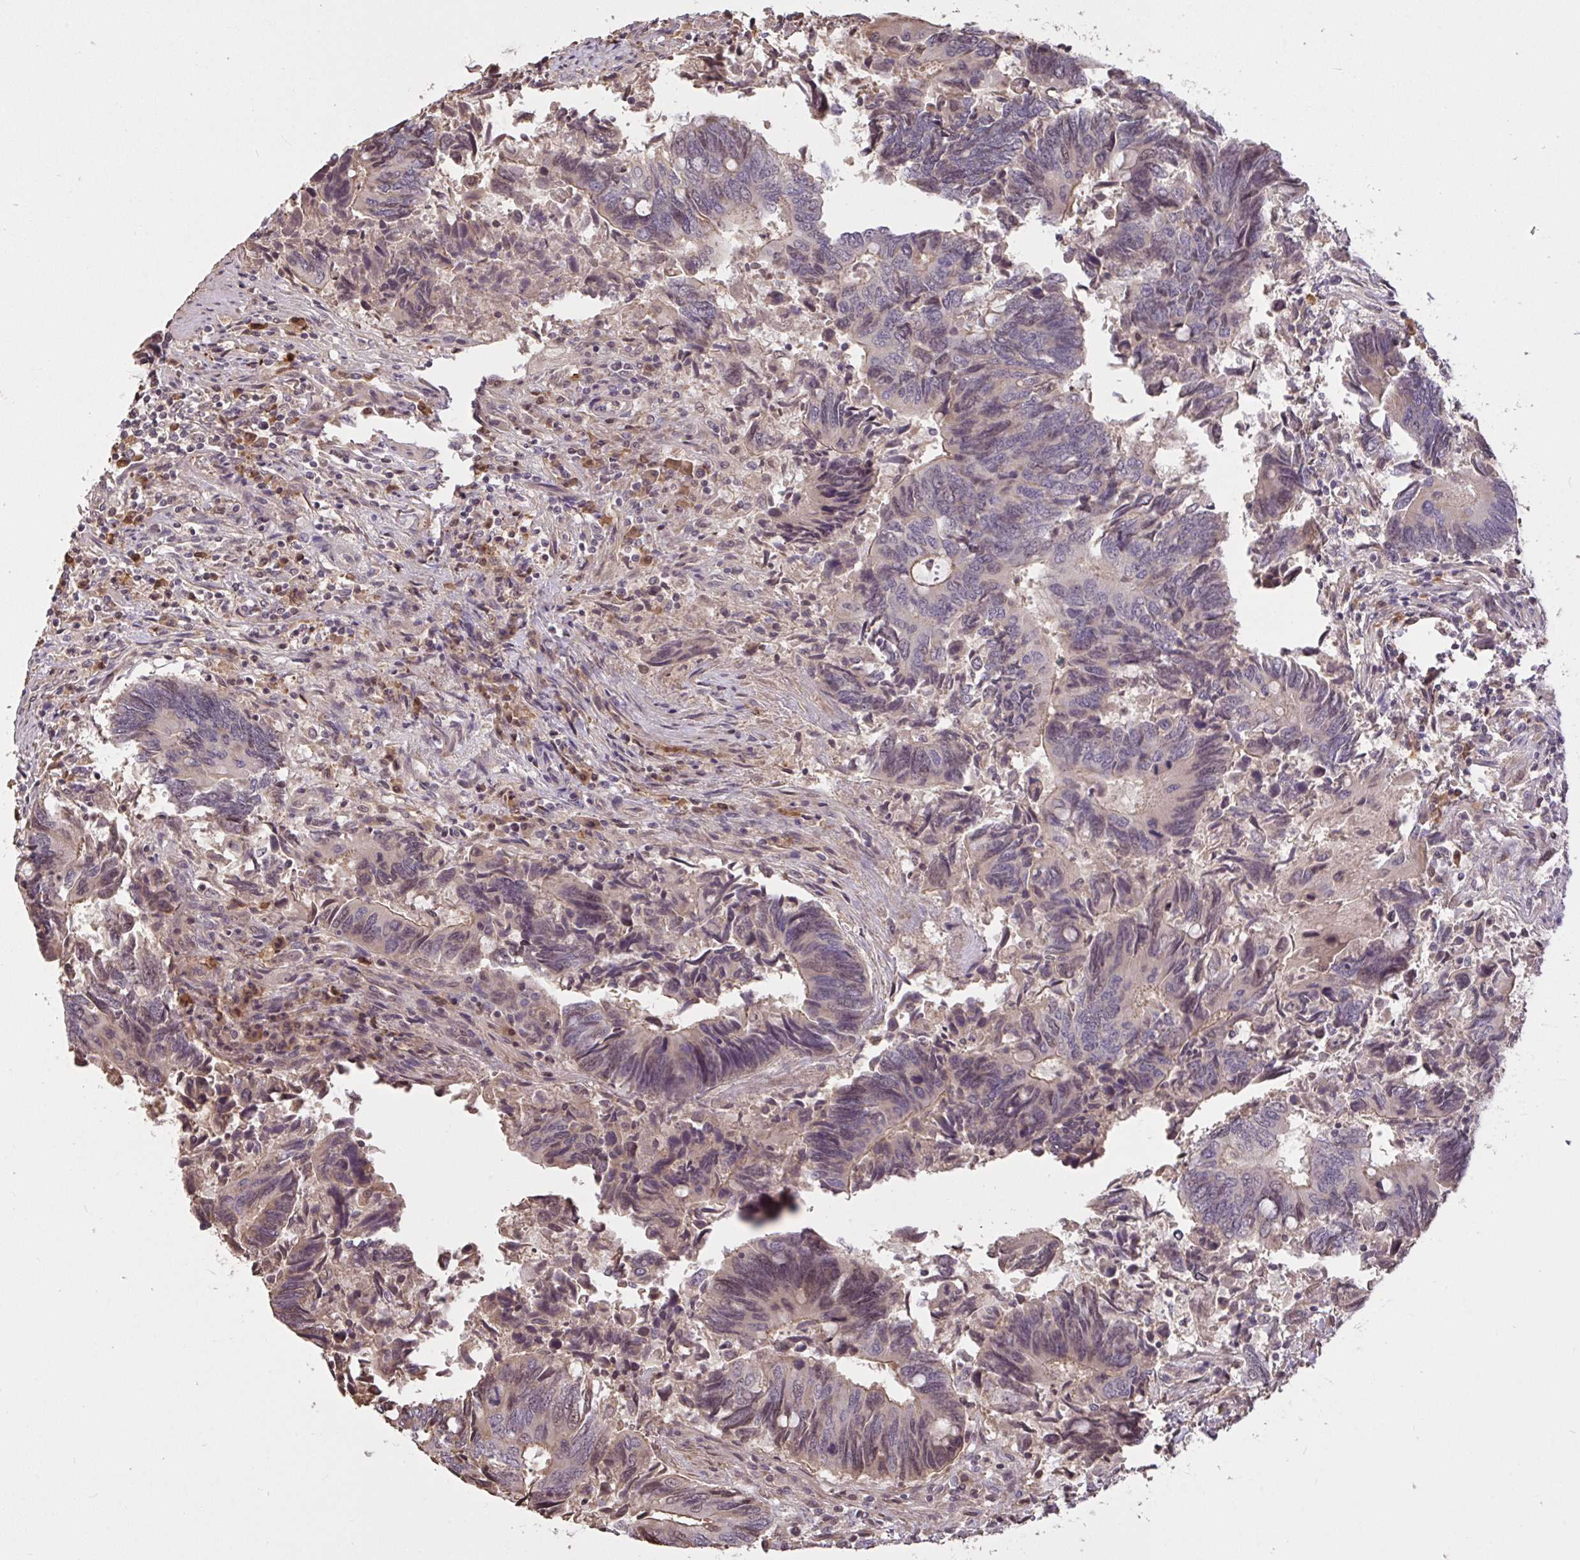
{"staining": {"intensity": "weak", "quantity": "25%-75%", "location": "nuclear"}, "tissue": "colorectal cancer", "cell_type": "Tumor cells", "image_type": "cancer", "snomed": [{"axis": "morphology", "description": "Adenocarcinoma, NOS"}, {"axis": "topography", "description": "Colon"}], "caption": "High-magnification brightfield microscopy of colorectal cancer (adenocarcinoma) stained with DAB (brown) and counterstained with hematoxylin (blue). tumor cells exhibit weak nuclear expression is present in approximately25%-75% of cells.", "gene": "FCER1A", "patient": {"sex": "male", "age": 87}}